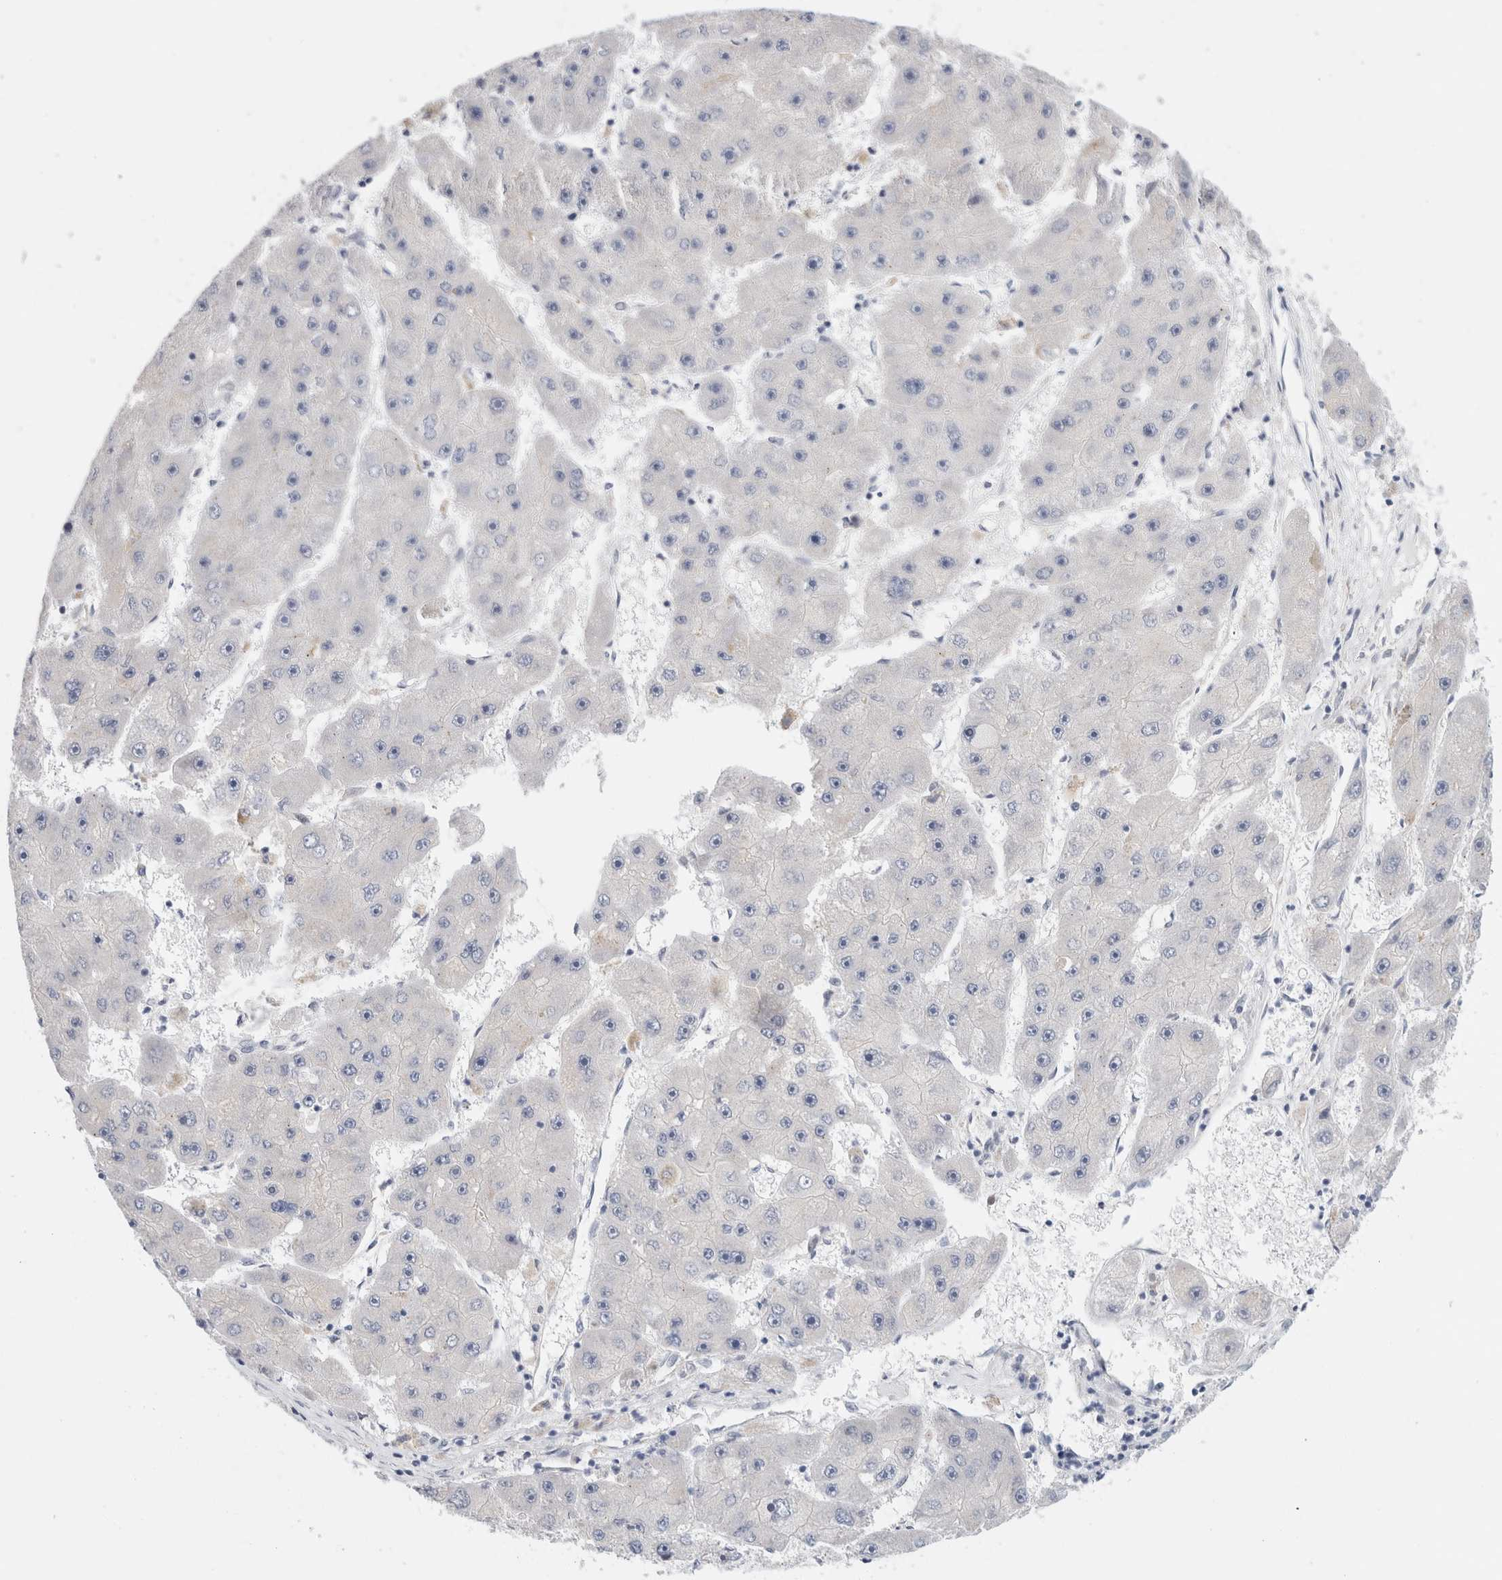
{"staining": {"intensity": "negative", "quantity": "none", "location": "none"}, "tissue": "liver cancer", "cell_type": "Tumor cells", "image_type": "cancer", "snomed": [{"axis": "morphology", "description": "Carcinoma, Hepatocellular, NOS"}, {"axis": "topography", "description": "Liver"}], "caption": "DAB immunohistochemical staining of hepatocellular carcinoma (liver) exhibits no significant staining in tumor cells.", "gene": "KNL1", "patient": {"sex": "female", "age": 61}}